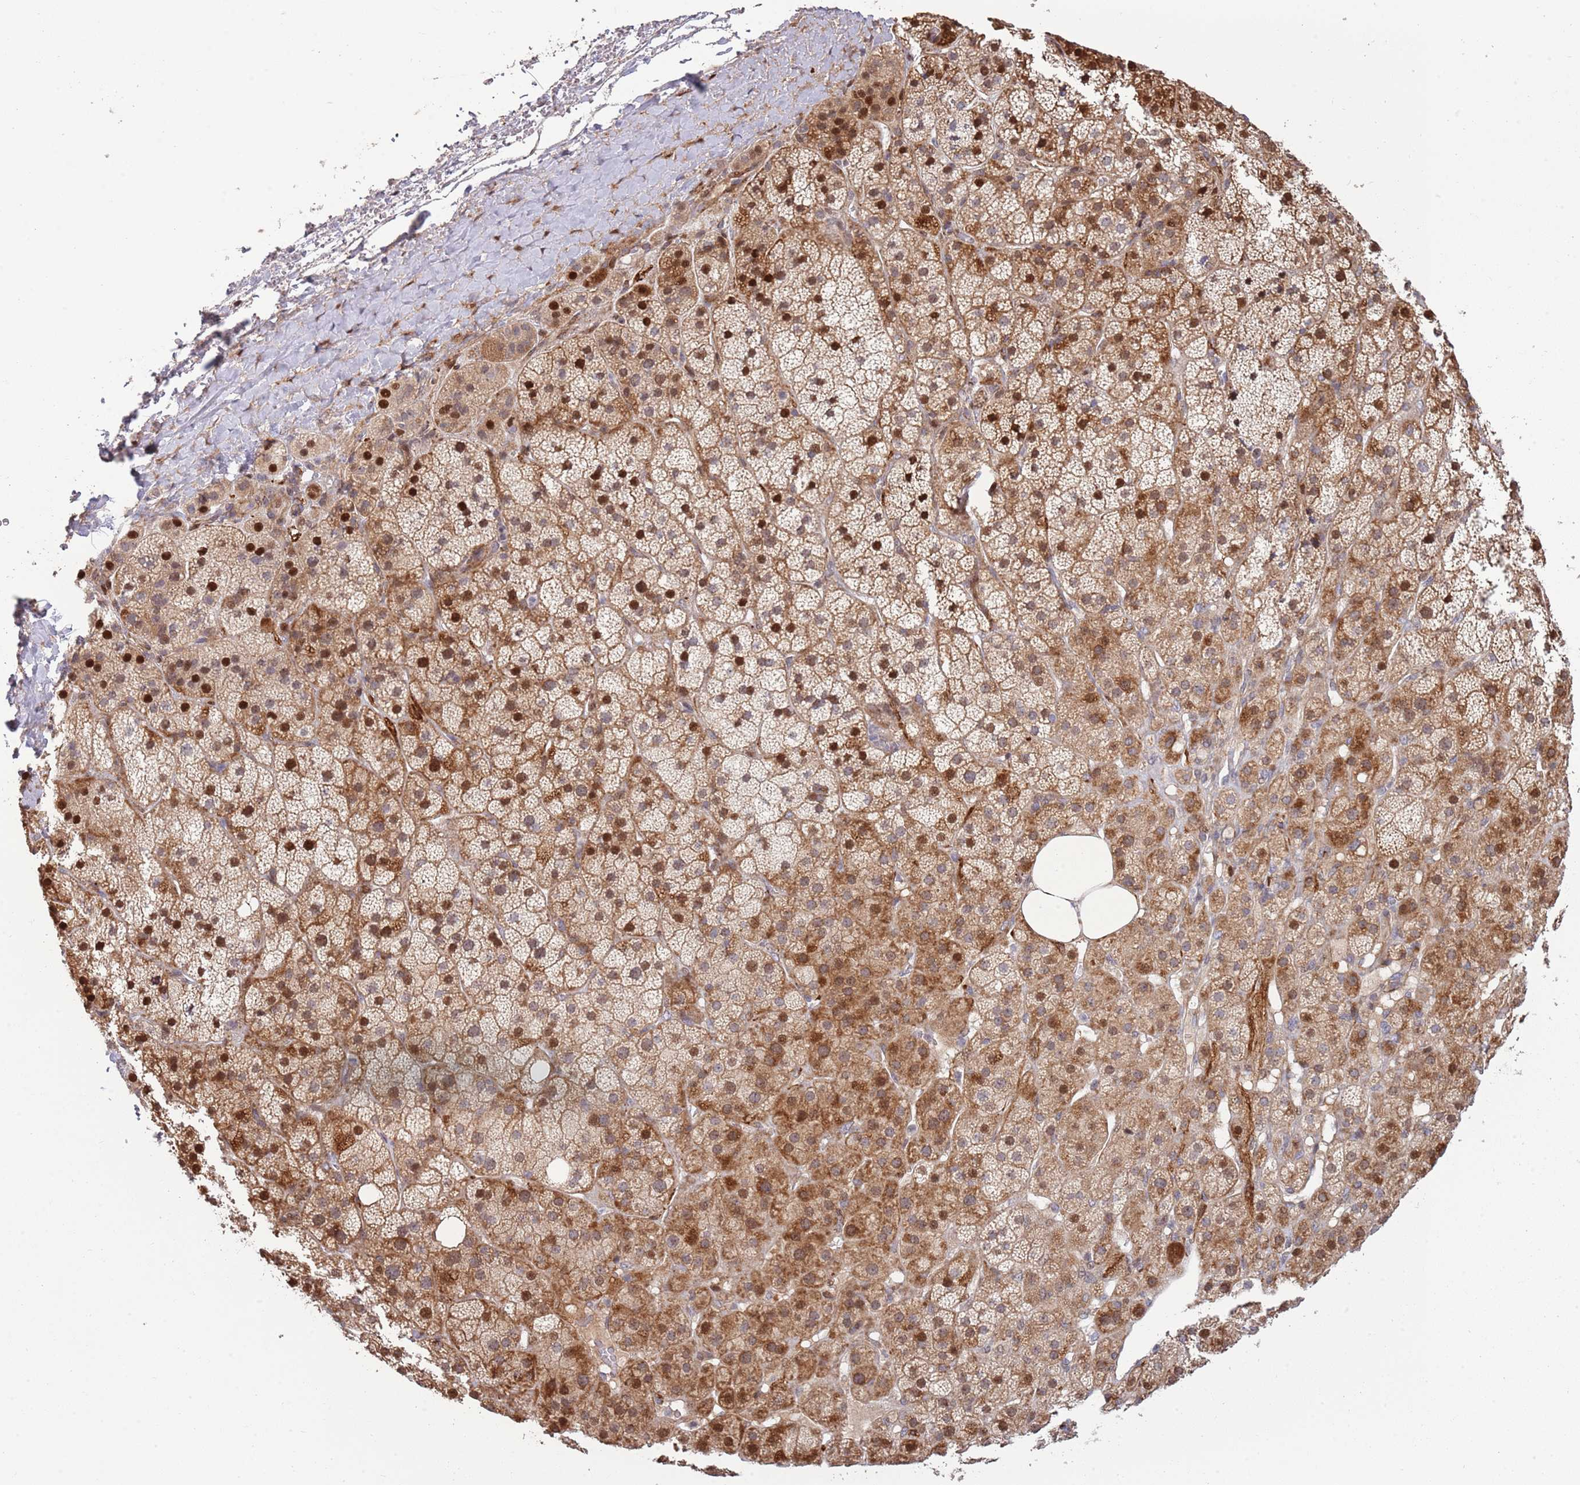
{"staining": {"intensity": "strong", "quantity": "25%-75%", "location": "cytoplasmic/membranous,nuclear"}, "tissue": "adrenal gland", "cell_type": "Glandular cells", "image_type": "normal", "snomed": [{"axis": "morphology", "description": "Normal tissue, NOS"}, {"axis": "topography", "description": "Adrenal gland"}], "caption": "Immunohistochemical staining of benign adrenal gland demonstrates high levels of strong cytoplasmic/membranous,nuclear expression in about 25%-75% of glandular cells.", "gene": "SYNDIG1L", "patient": {"sex": "female", "age": 70}}